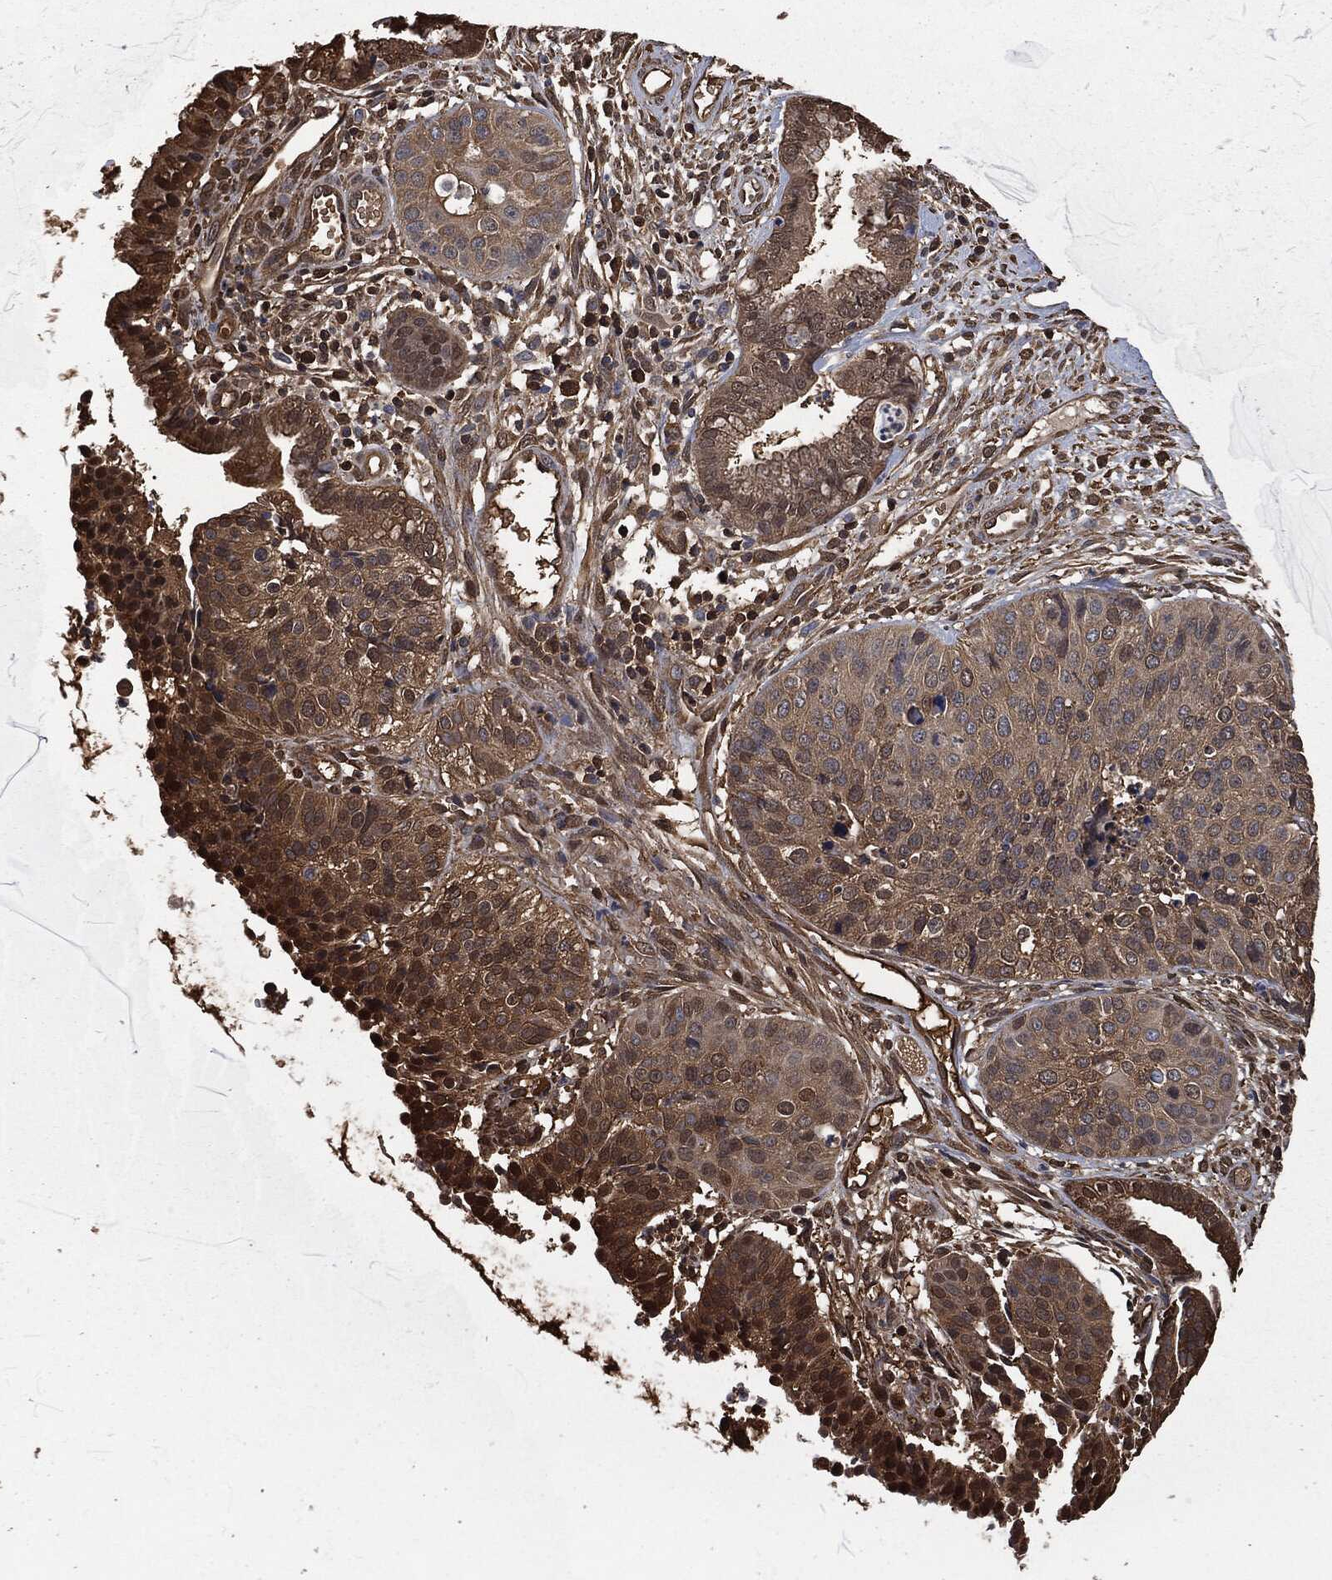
{"staining": {"intensity": "moderate", "quantity": "<25%", "location": "cytoplasmic/membranous"}, "tissue": "cervical cancer", "cell_type": "Tumor cells", "image_type": "cancer", "snomed": [{"axis": "morphology", "description": "Normal tissue, NOS"}, {"axis": "morphology", "description": "Squamous cell carcinoma, NOS"}, {"axis": "topography", "description": "Cervix"}], "caption": "High-magnification brightfield microscopy of squamous cell carcinoma (cervical) stained with DAB (3,3'-diaminobenzidine) (brown) and counterstained with hematoxylin (blue). tumor cells exhibit moderate cytoplasmic/membranous expression is identified in about<25% of cells.", "gene": "PRDX4", "patient": {"sex": "female", "age": 39}}